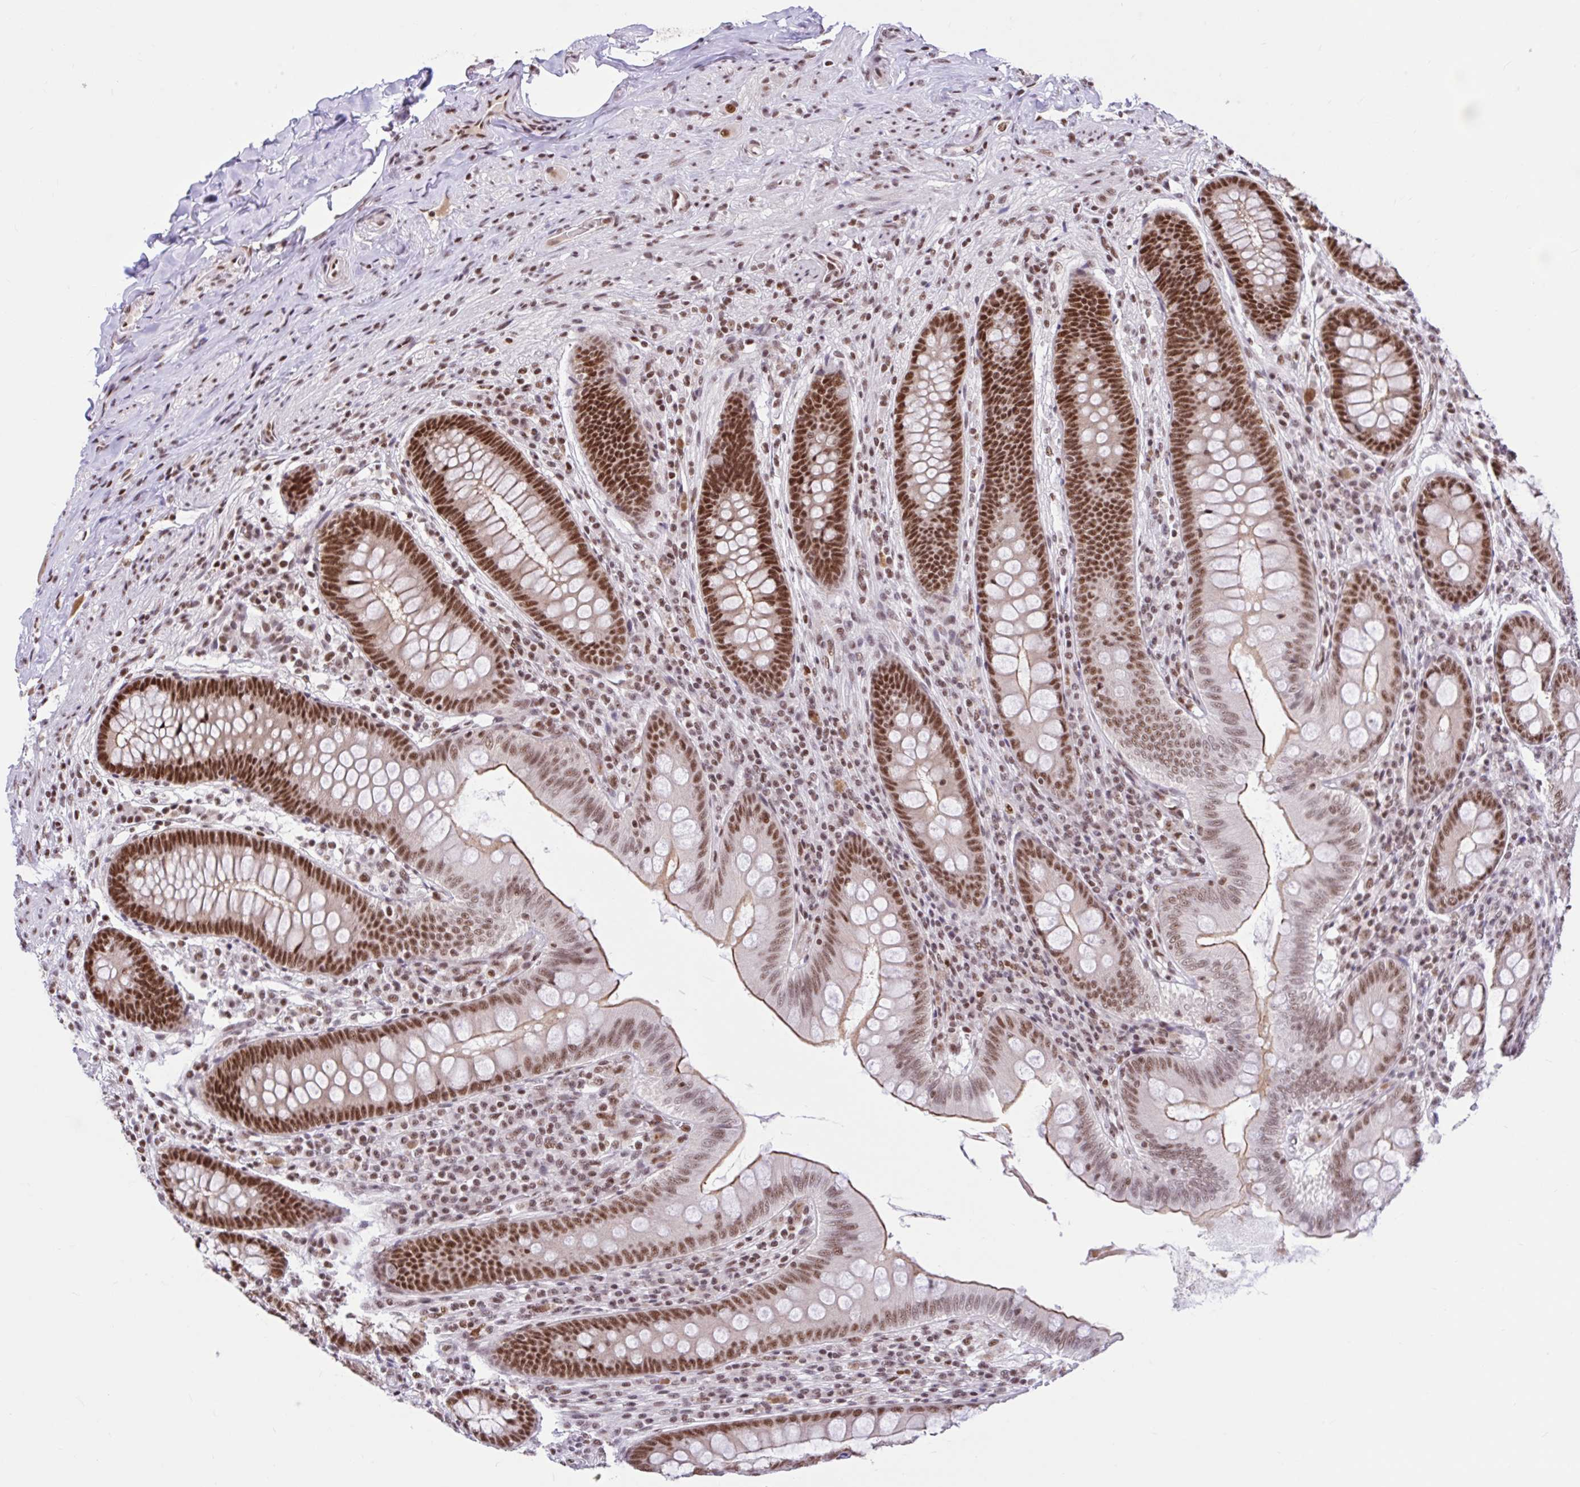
{"staining": {"intensity": "strong", "quantity": ">75%", "location": "cytoplasmic/membranous,nuclear"}, "tissue": "appendix", "cell_type": "Glandular cells", "image_type": "normal", "snomed": [{"axis": "morphology", "description": "Normal tissue, NOS"}, {"axis": "topography", "description": "Appendix"}], "caption": "Immunohistochemical staining of benign human appendix shows high levels of strong cytoplasmic/membranous,nuclear positivity in approximately >75% of glandular cells. The staining was performed using DAB (3,3'-diaminobenzidine), with brown indicating positive protein expression. Nuclei are stained blue with hematoxylin.", "gene": "CCDC12", "patient": {"sex": "male", "age": 71}}